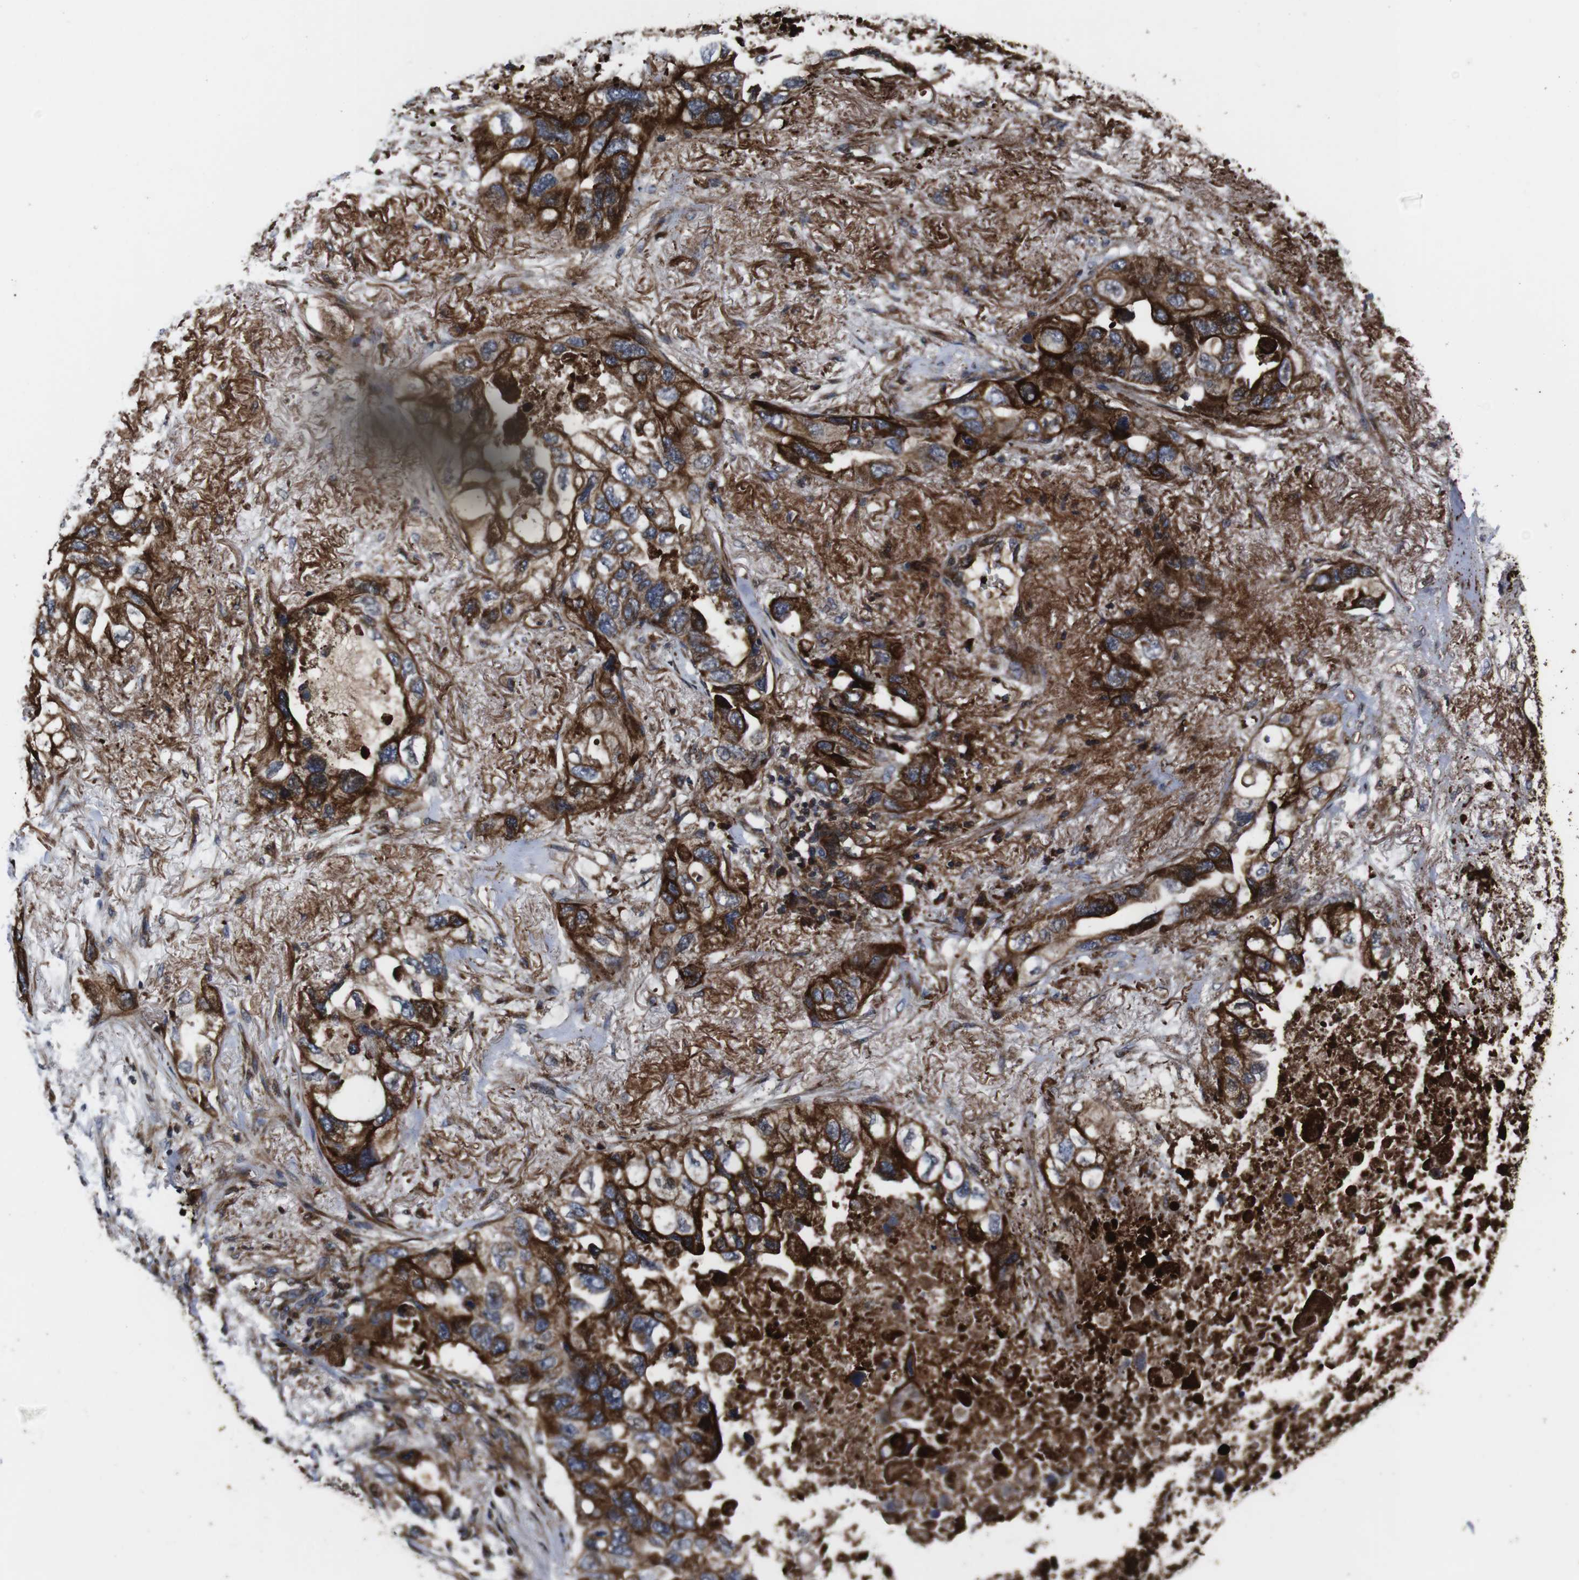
{"staining": {"intensity": "strong", "quantity": ">75%", "location": "cytoplasmic/membranous"}, "tissue": "lung cancer", "cell_type": "Tumor cells", "image_type": "cancer", "snomed": [{"axis": "morphology", "description": "Squamous cell carcinoma, NOS"}, {"axis": "topography", "description": "Lung"}], "caption": "The immunohistochemical stain shows strong cytoplasmic/membranous expression in tumor cells of lung squamous cell carcinoma tissue. Nuclei are stained in blue.", "gene": "SMYD3", "patient": {"sex": "female", "age": 73}}